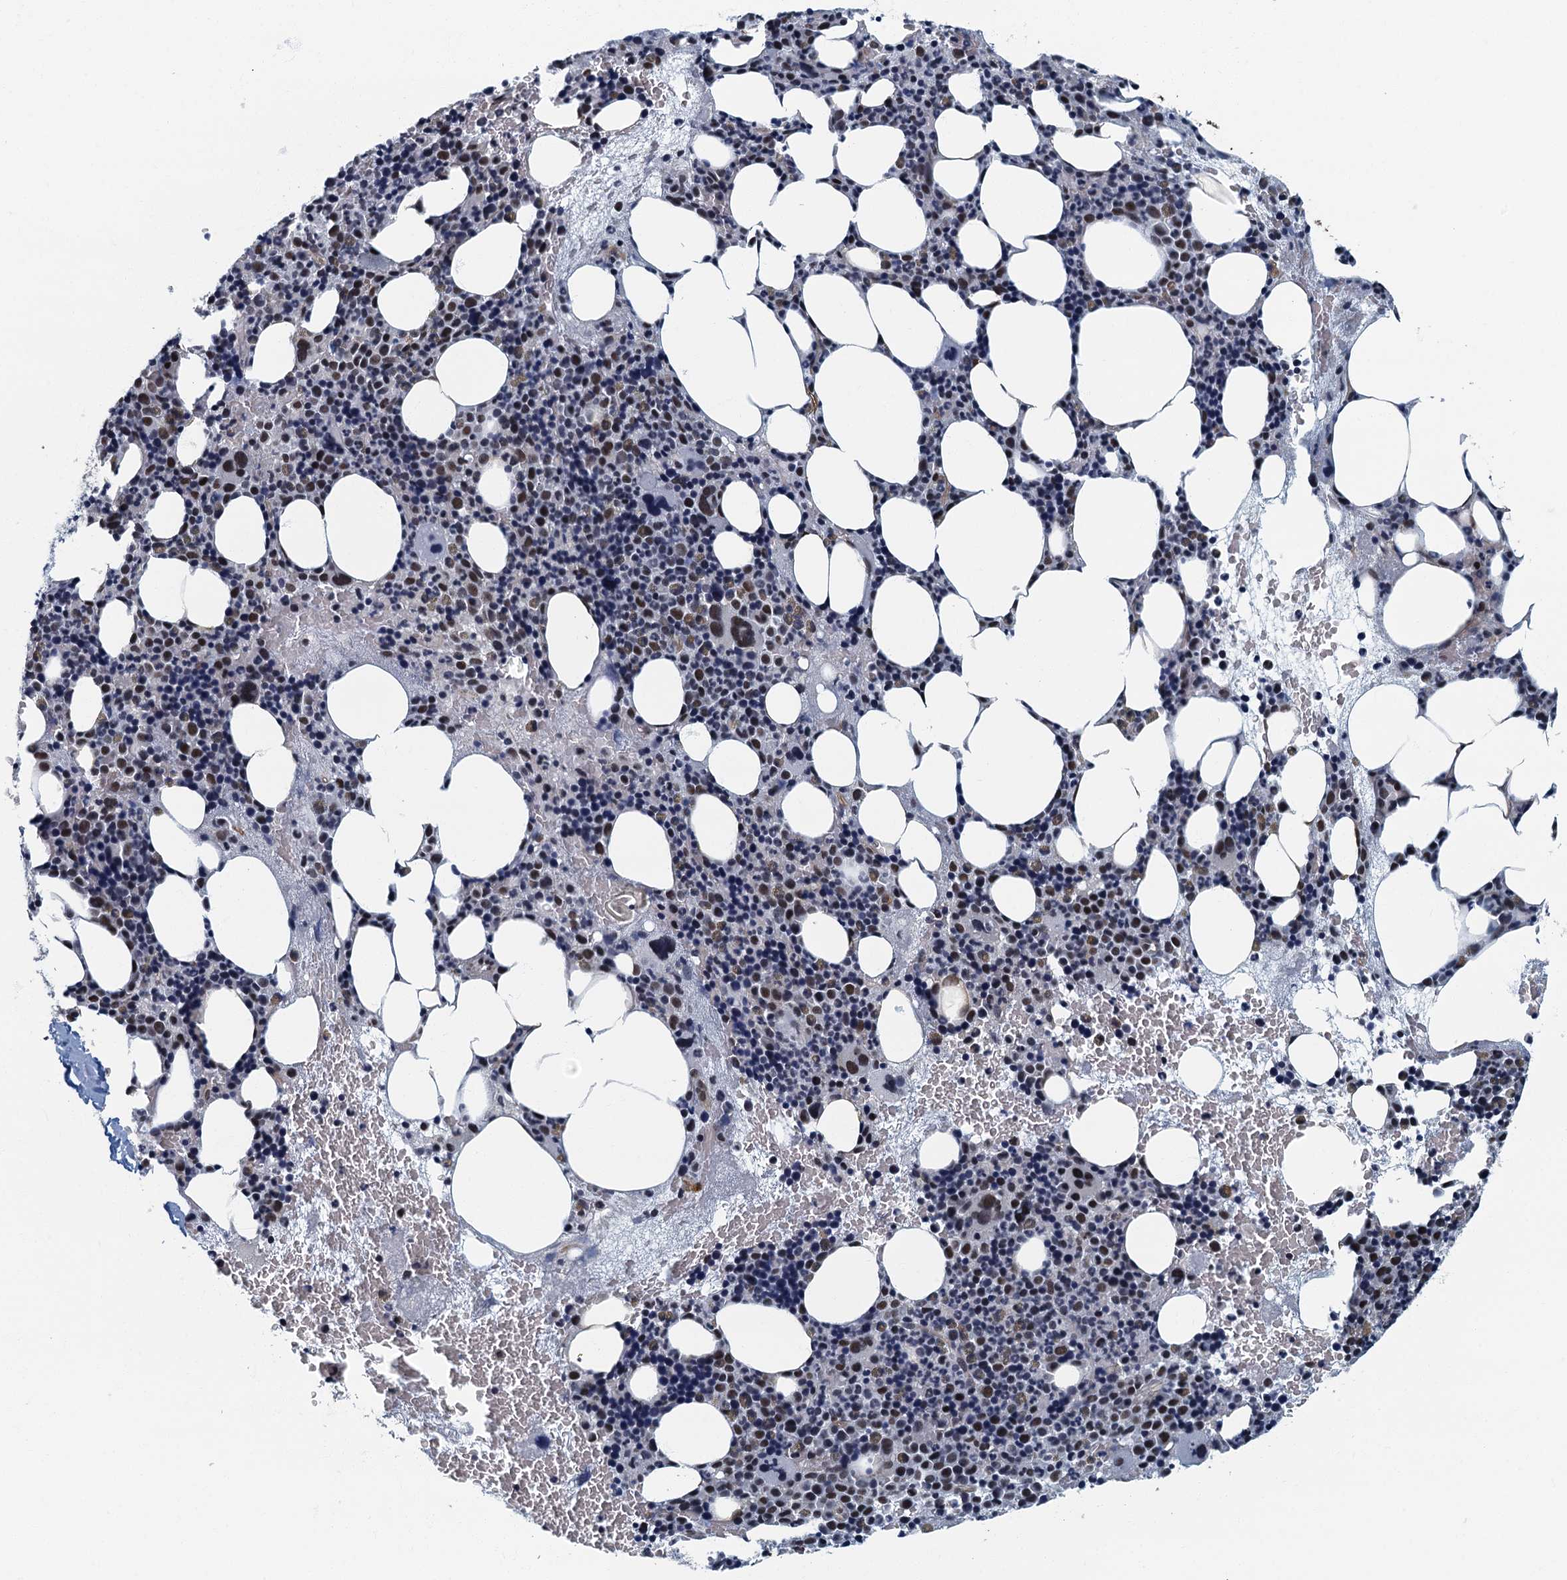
{"staining": {"intensity": "moderate", "quantity": "25%-75%", "location": "nuclear"}, "tissue": "bone marrow", "cell_type": "Hematopoietic cells", "image_type": "normal", "snomed": [{"axis": "morphology", "description": "Normal tissue, NOS"}, {"axis": "topography", "description": "Bone marrow"}], "caption": "DAB immunohistochemical staining of benign bone marrow displays moderate nuclear protein expression in about 25%-75% of hematopoietic cells. (IHC, brightfield microscopy, high magnification).", "gene": "GADL1", "patient": {"sex": "male", "age": 89}}